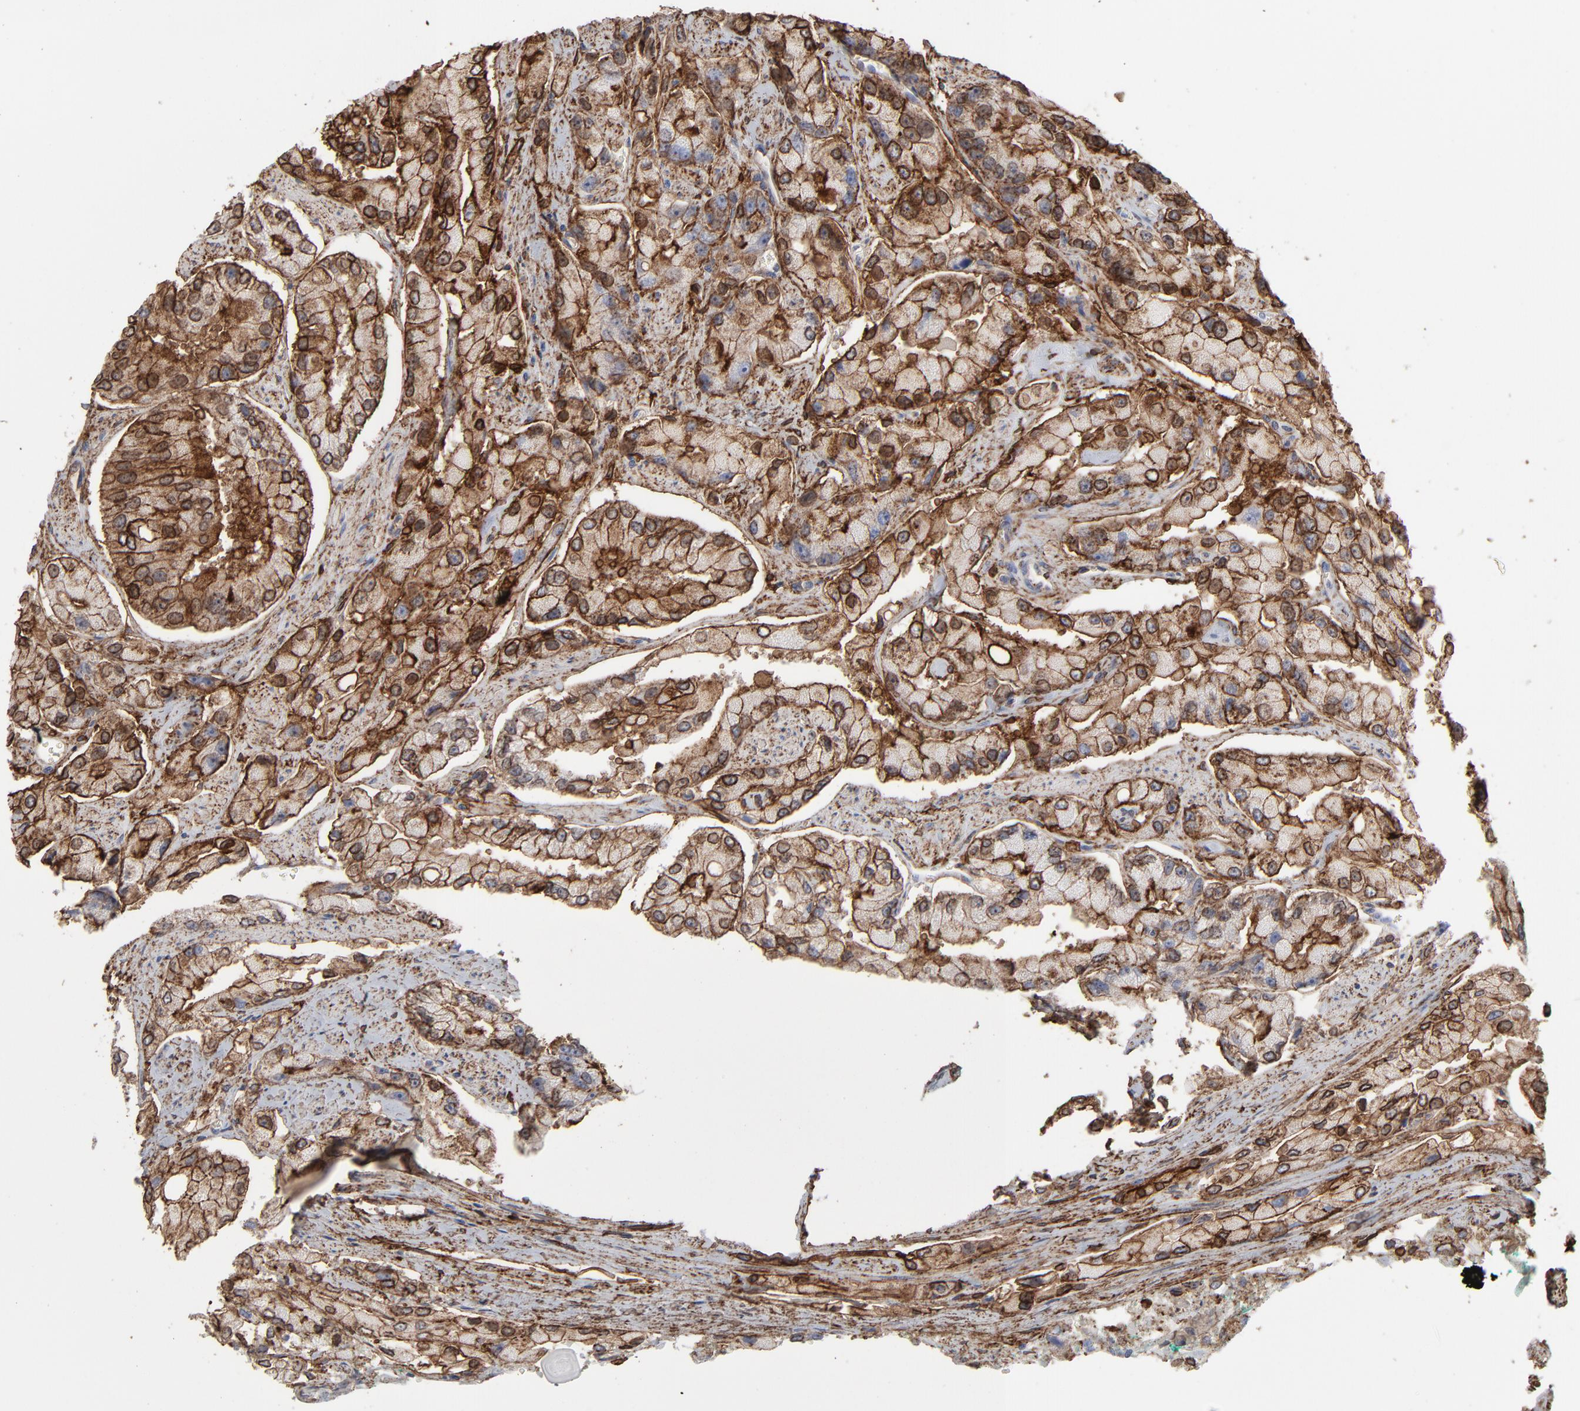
{"staining": {"intensity": "moderate", "quantity": ">75%", "location": "cytoplasmic/membranous"}, "tissue": "prostate cancer", "cell_type": "Tumor cells", "image_type": "cancer", "snomed": [{"axis": "morphology", "description": "Adenocarcinoma, High grade"}, {"axis": "topography", "description": "Prostate"}], "caption": "The immunohistochemical stain labels moderate cytoplasmic/membranous staining in tumor cells of prostate cancer (high-grade adenocarcinoma) tissue. Immunohistochemistry stains the protein in brown and the nuclei are stained blue.", "gene": "ANXA5", "patient": {"sex": "male", "age": 58}}